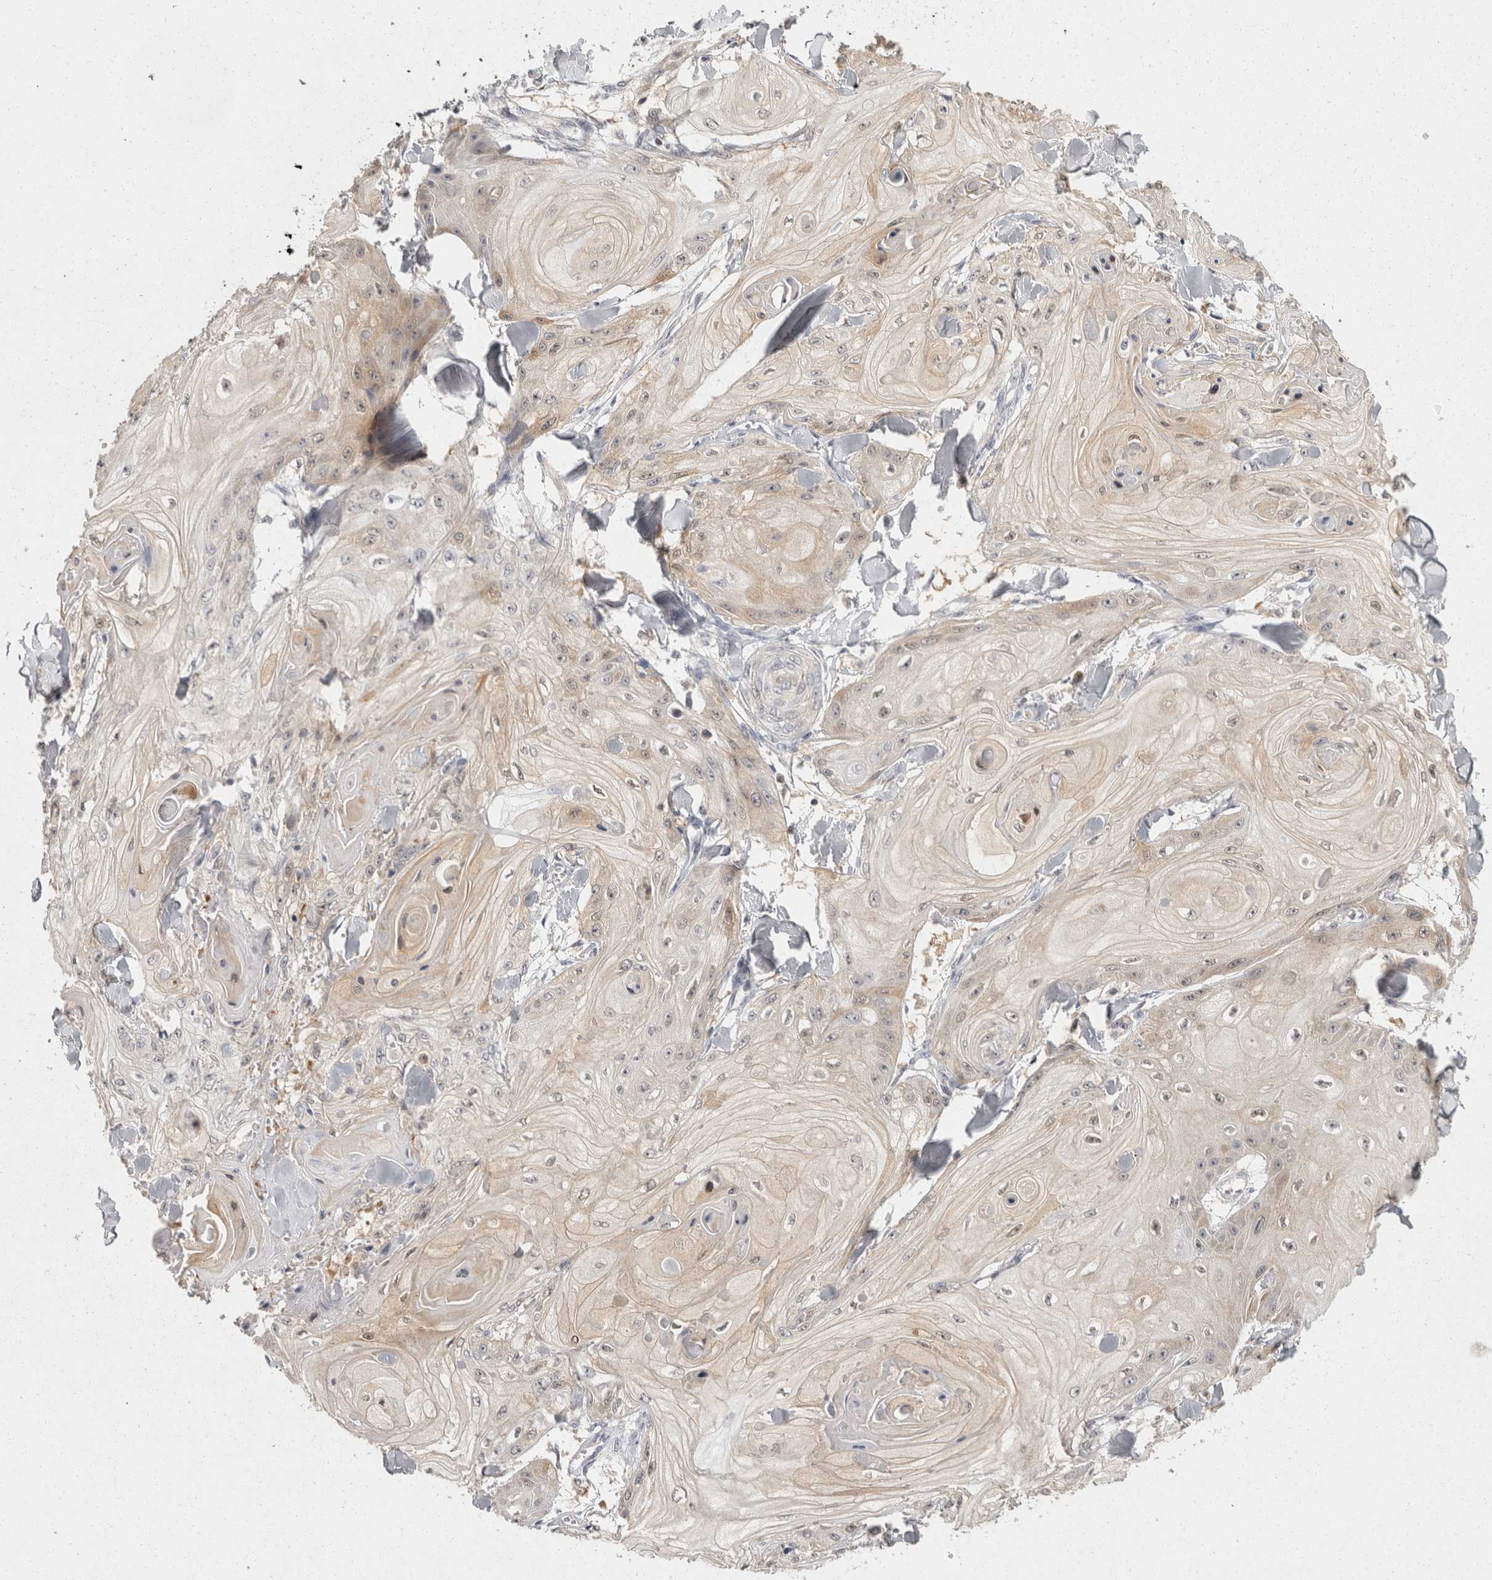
{"staining": {"intensity": "weak", "quantity": "<25%", "location": "cytoplasmic/membranous"}, "tissue": "skin cancer", "cell_type": "Tumor cells", "image_type": "cancer", "snomed": [{"axis": "morphology", "description": "Squamous cell carcinoma, NOS"}, {"axis": "topography", "description": "Skin"}], "caption": "Immunohistochemistry of skin cancer (squamous cell carcinoma) demonstrates no expression in tumor cells.", "gene": "ACAT2", "patient": {"sex": "male", "age": 74}}